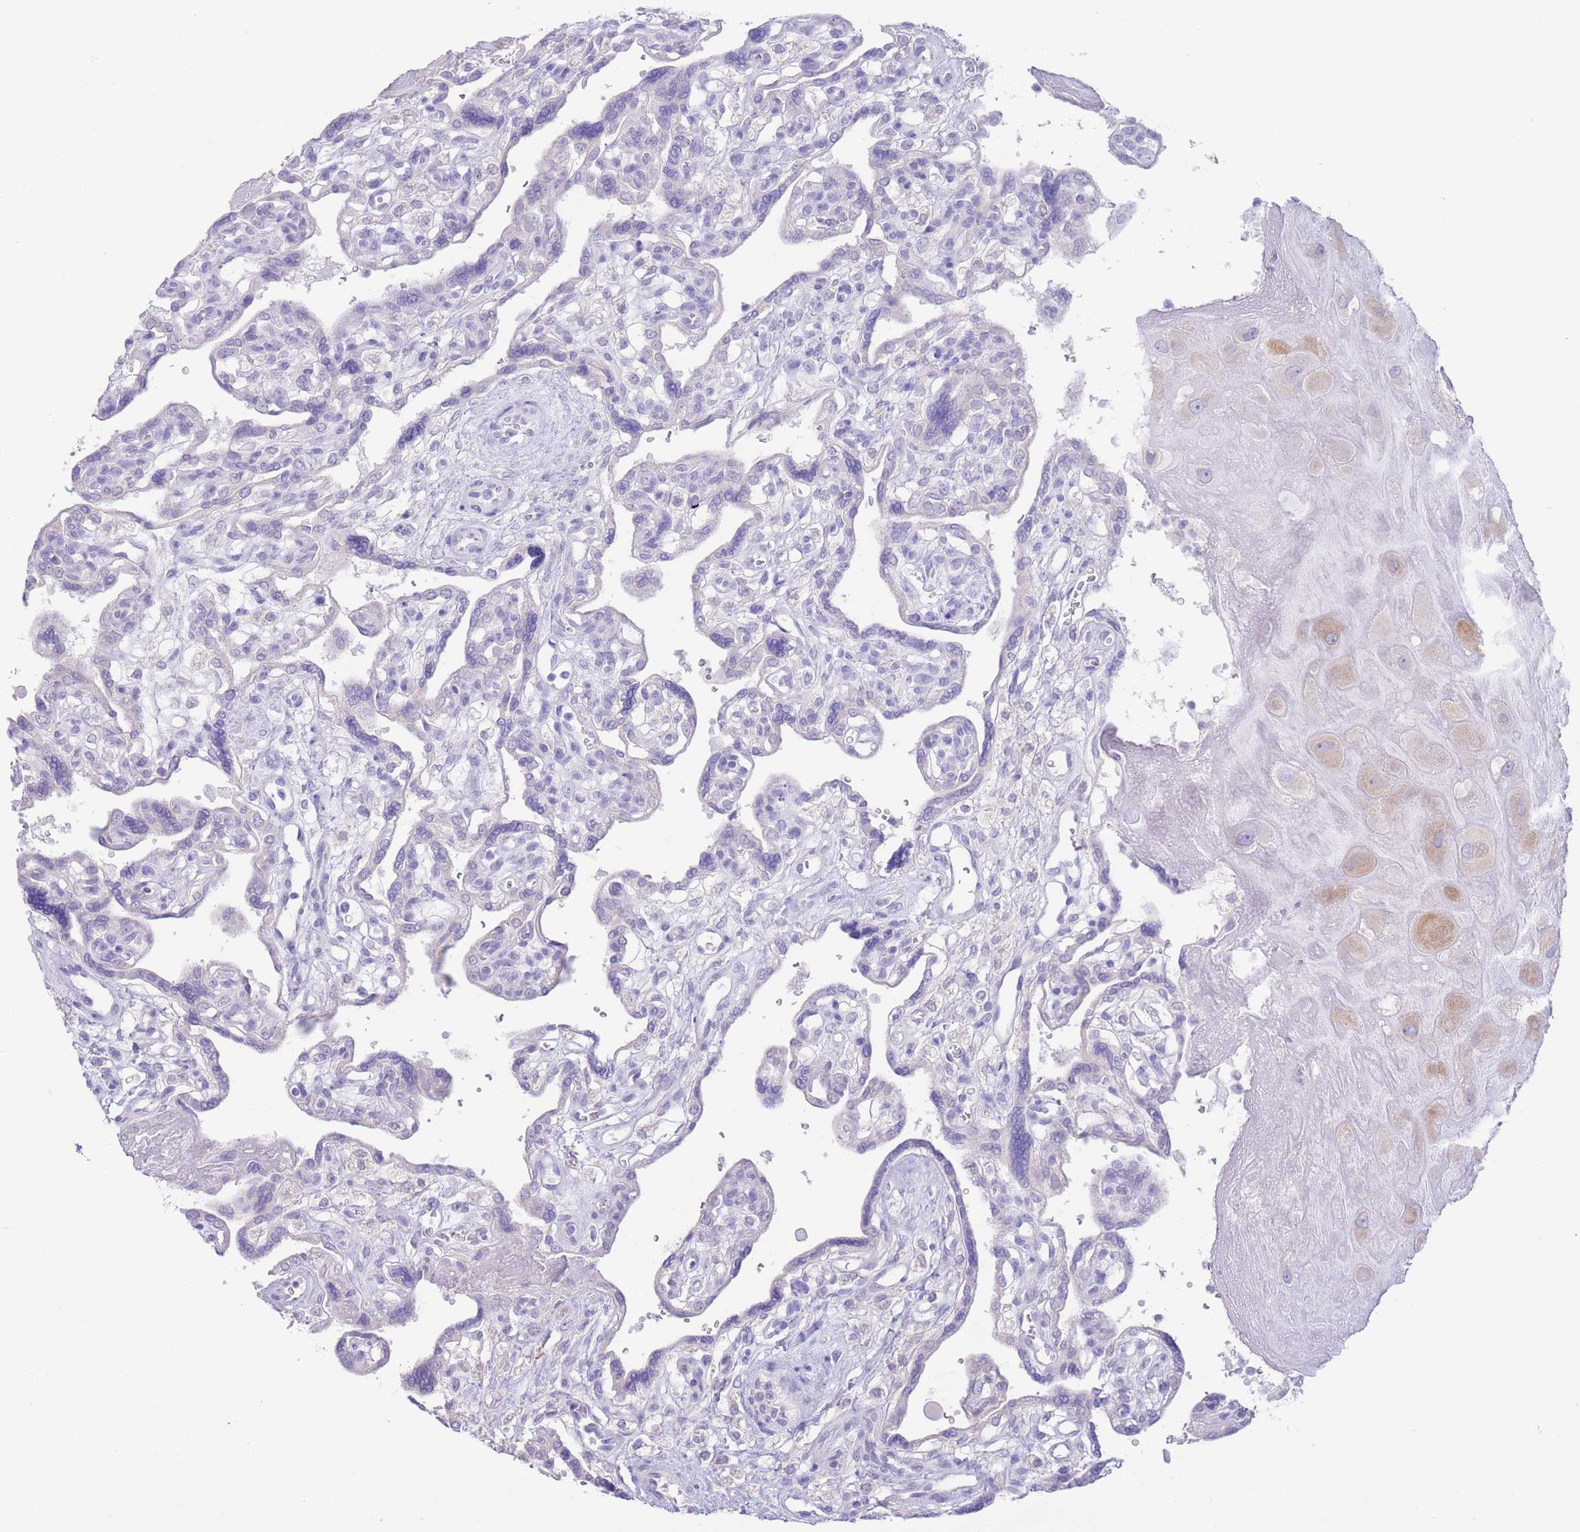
{"staining": {"intensity": "weak", "quantity": "25%-75%", "location": "cytoplasmic/membranous"}, "tissue": "placenta", "cell_type": "Decidual cells", "image_type": "normal", "snomed": [{"axis": "morphology", "description": "Normal tissue, NOS"}, {"axis": "topography", "description": "Placenta"}], "caption": "Brown immunohistochemical staining in normal human placenta shows weak cytoplasmic/membranous positivity in about 25%-75% of decidual cells.", "gene": "FAH", "patient": {"sex": "female", "age": 39}}